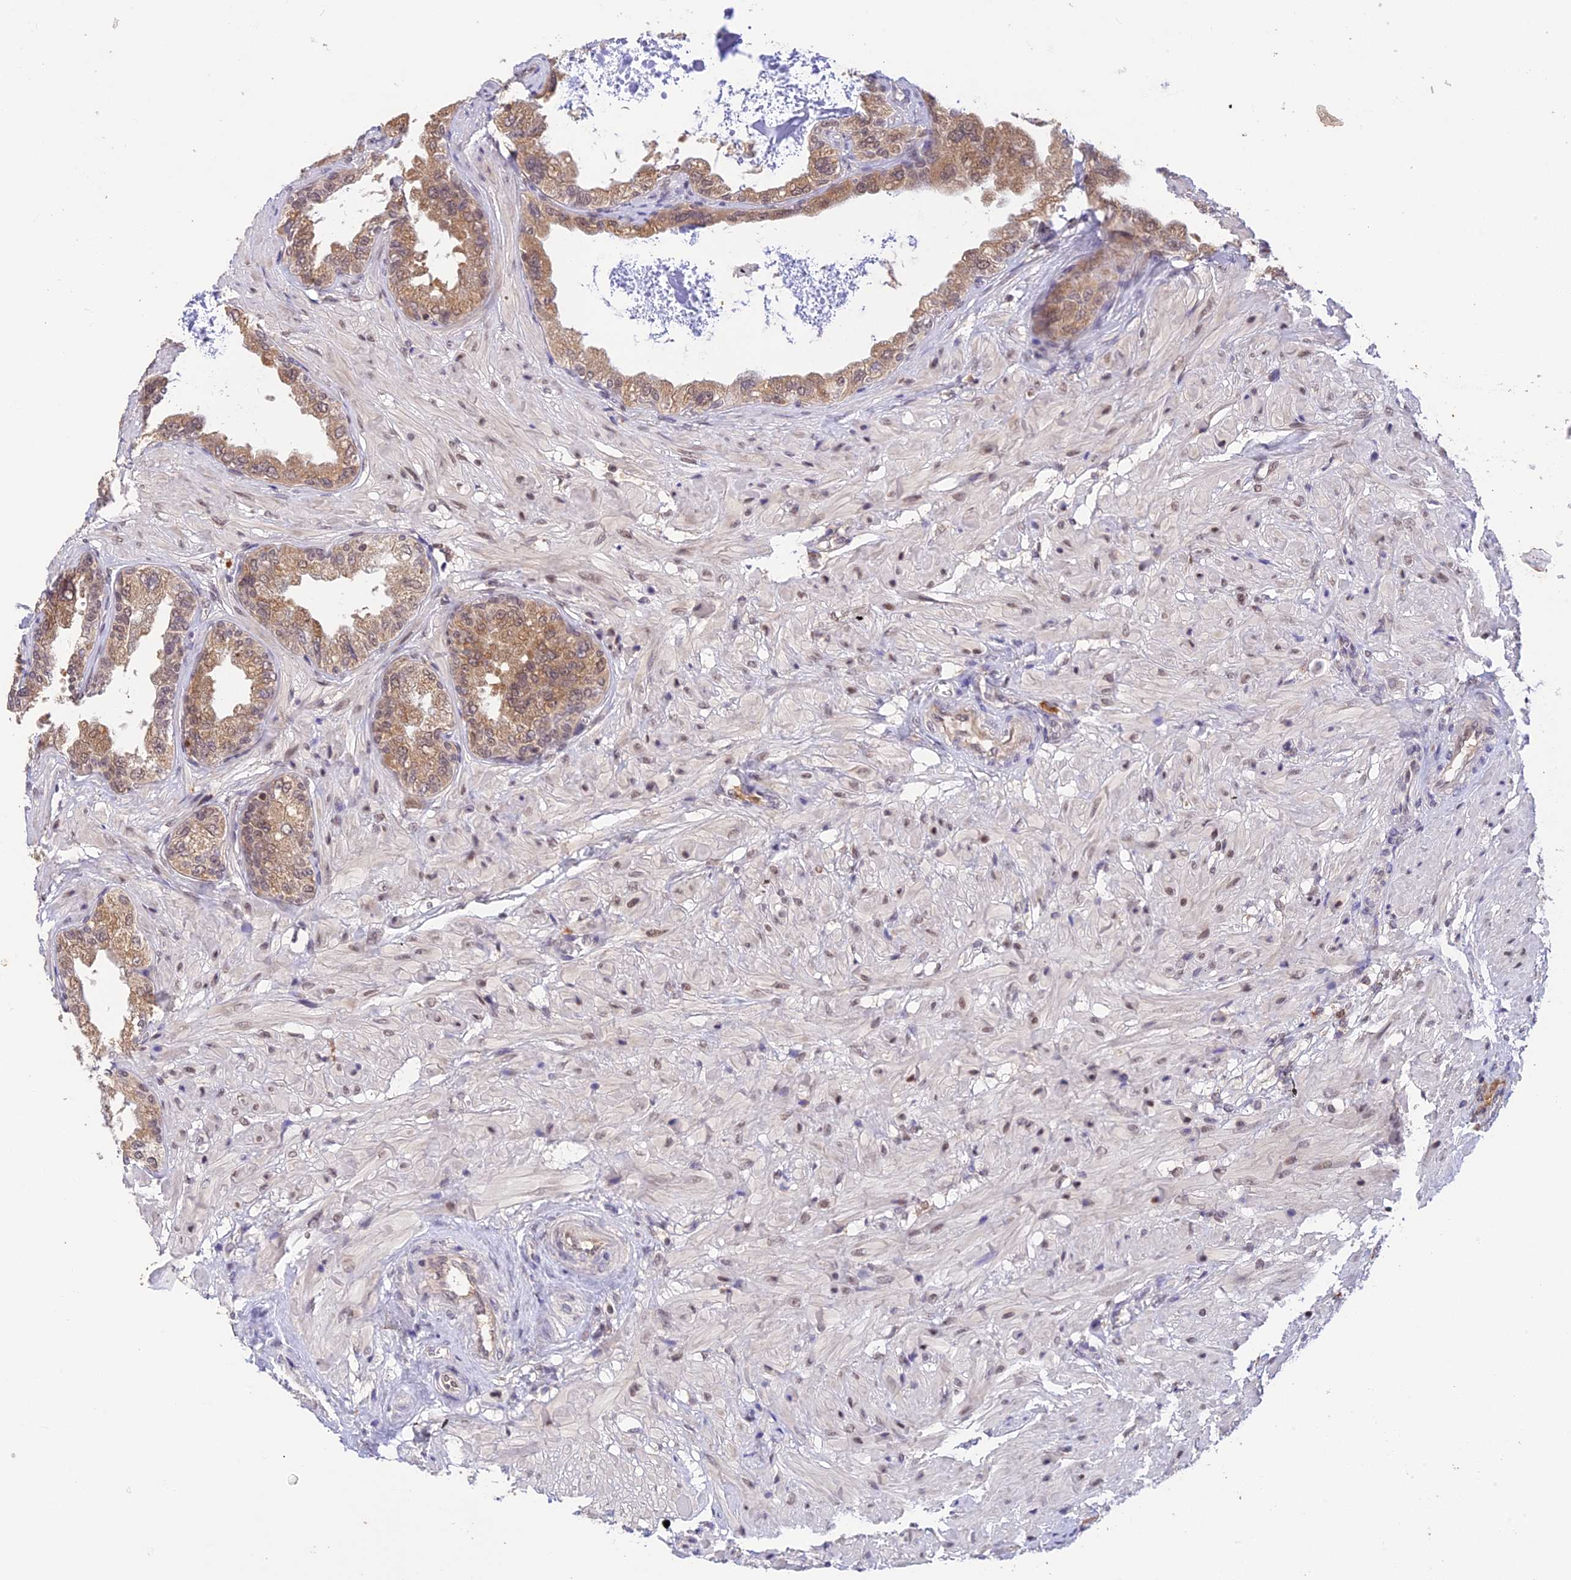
{"staining": {"intensity": "moderate", "quantity": "25%-75%", "location": "cytoplasmic/membranous"}, "tissue": "seminal vesicle", "cell_type": "Glandular cells", "image_type": "normal", "snomed": [{"axis": "morphology", "description": "Normal tissue, NOS"}, {"axis": "topography", "description": "Seminal veicle"}], "caption": "A photomicrograph showing moderate cytoplasmic/membranous expression in approximately 25%-75% of glandular cells in unremarkable seminal vesicle, as visualized by brown immunohistochemical staining.", "gene": "PEX16", "patient": {"sex": "male", "age": 63}}